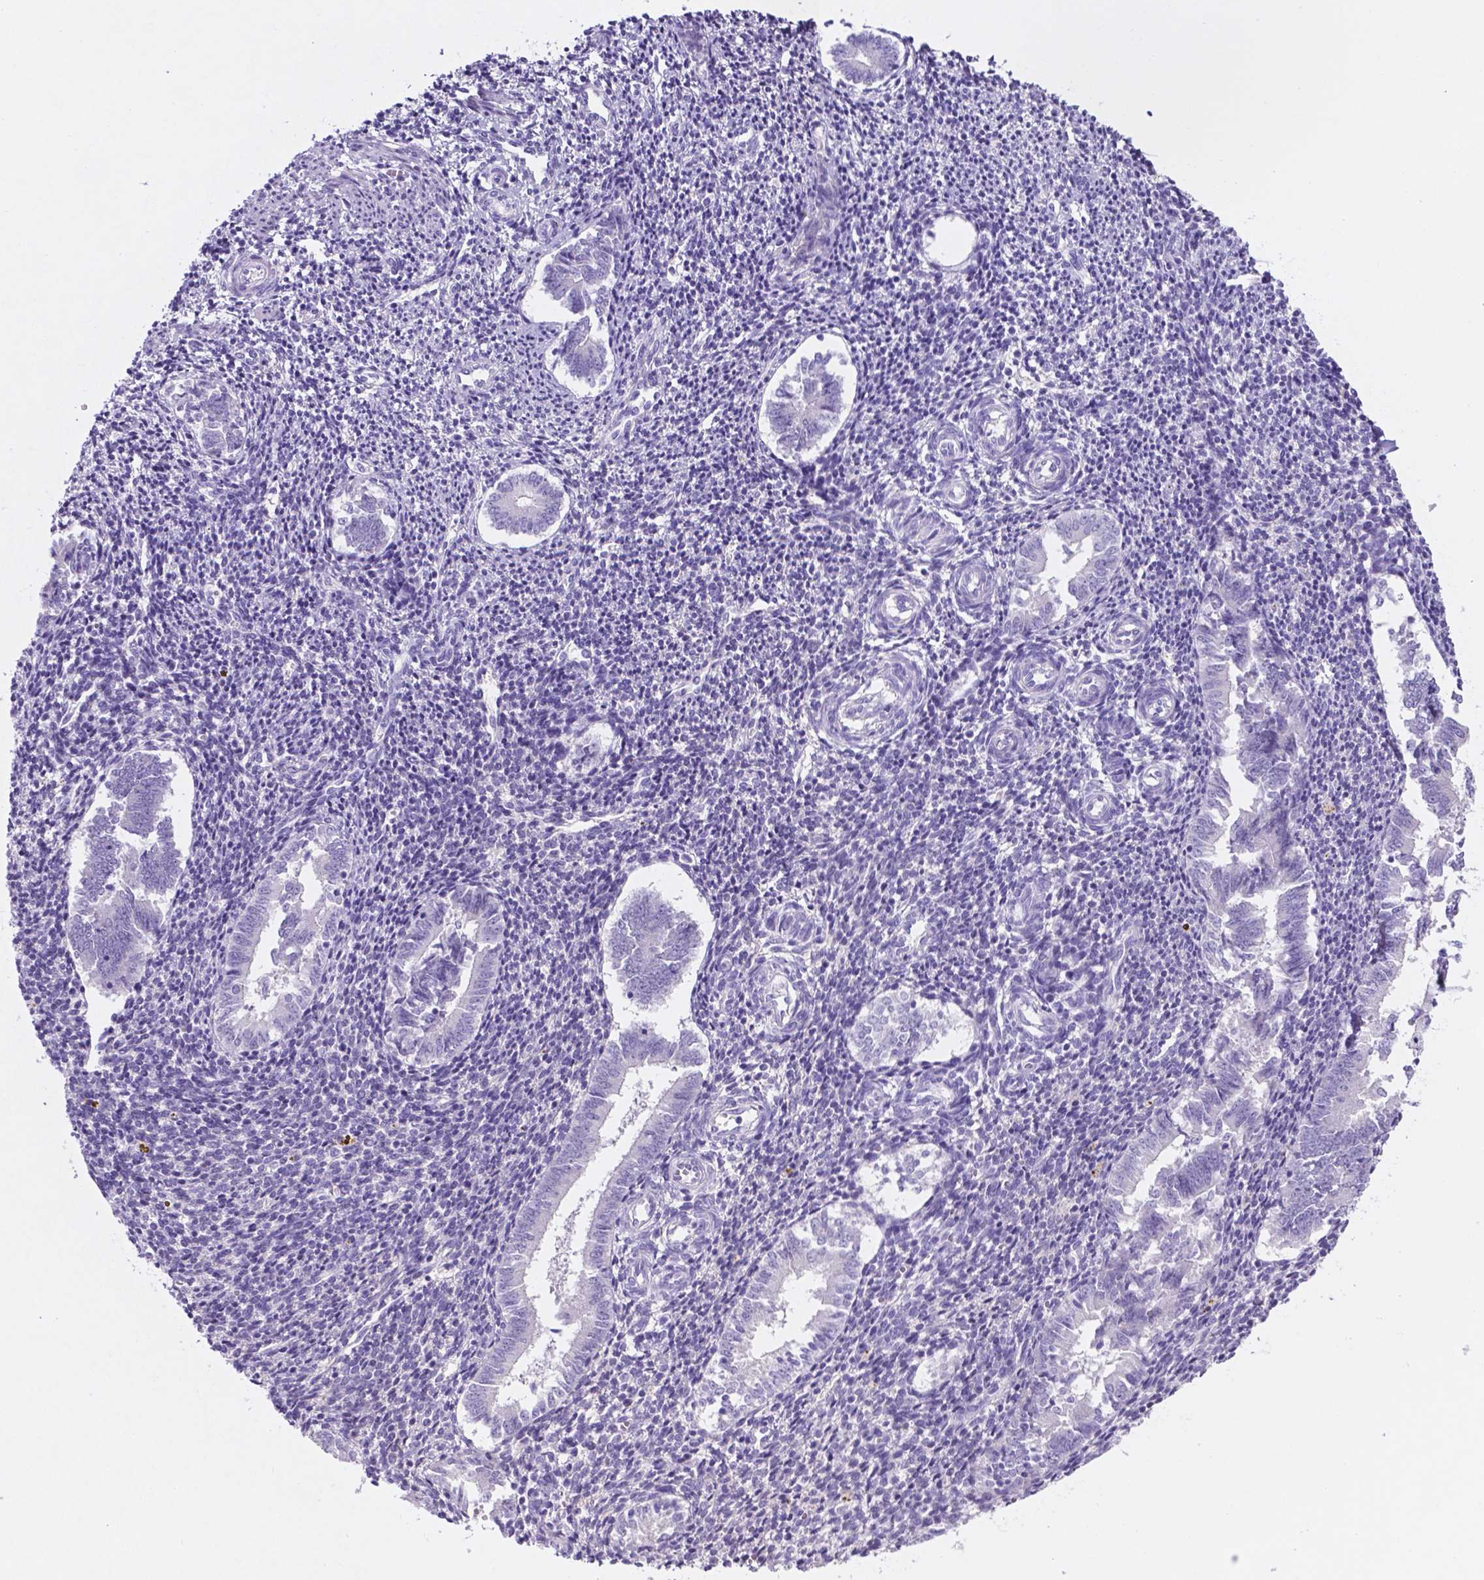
{"staining": {"intensity": "negative", "quantity": "none", "location": "none"}, "tissue": "endometrium", "cell_type": "Cells in endometrial stroma", "image_type": "normal", "snomed": [{"axis": "morphology", "description": "Normal tissue, NOS"}, {"axis": "topography", "description": "Endometrium"}], "caption": "Immunohistochemistry (IHC) histopathology image of unremarkable human endometrium stained for a protein (brown), which displays no positivity in cells in endometrial stroma.", "gene": "EBLN2", "patient": {"sex": "female", "age": 25}}